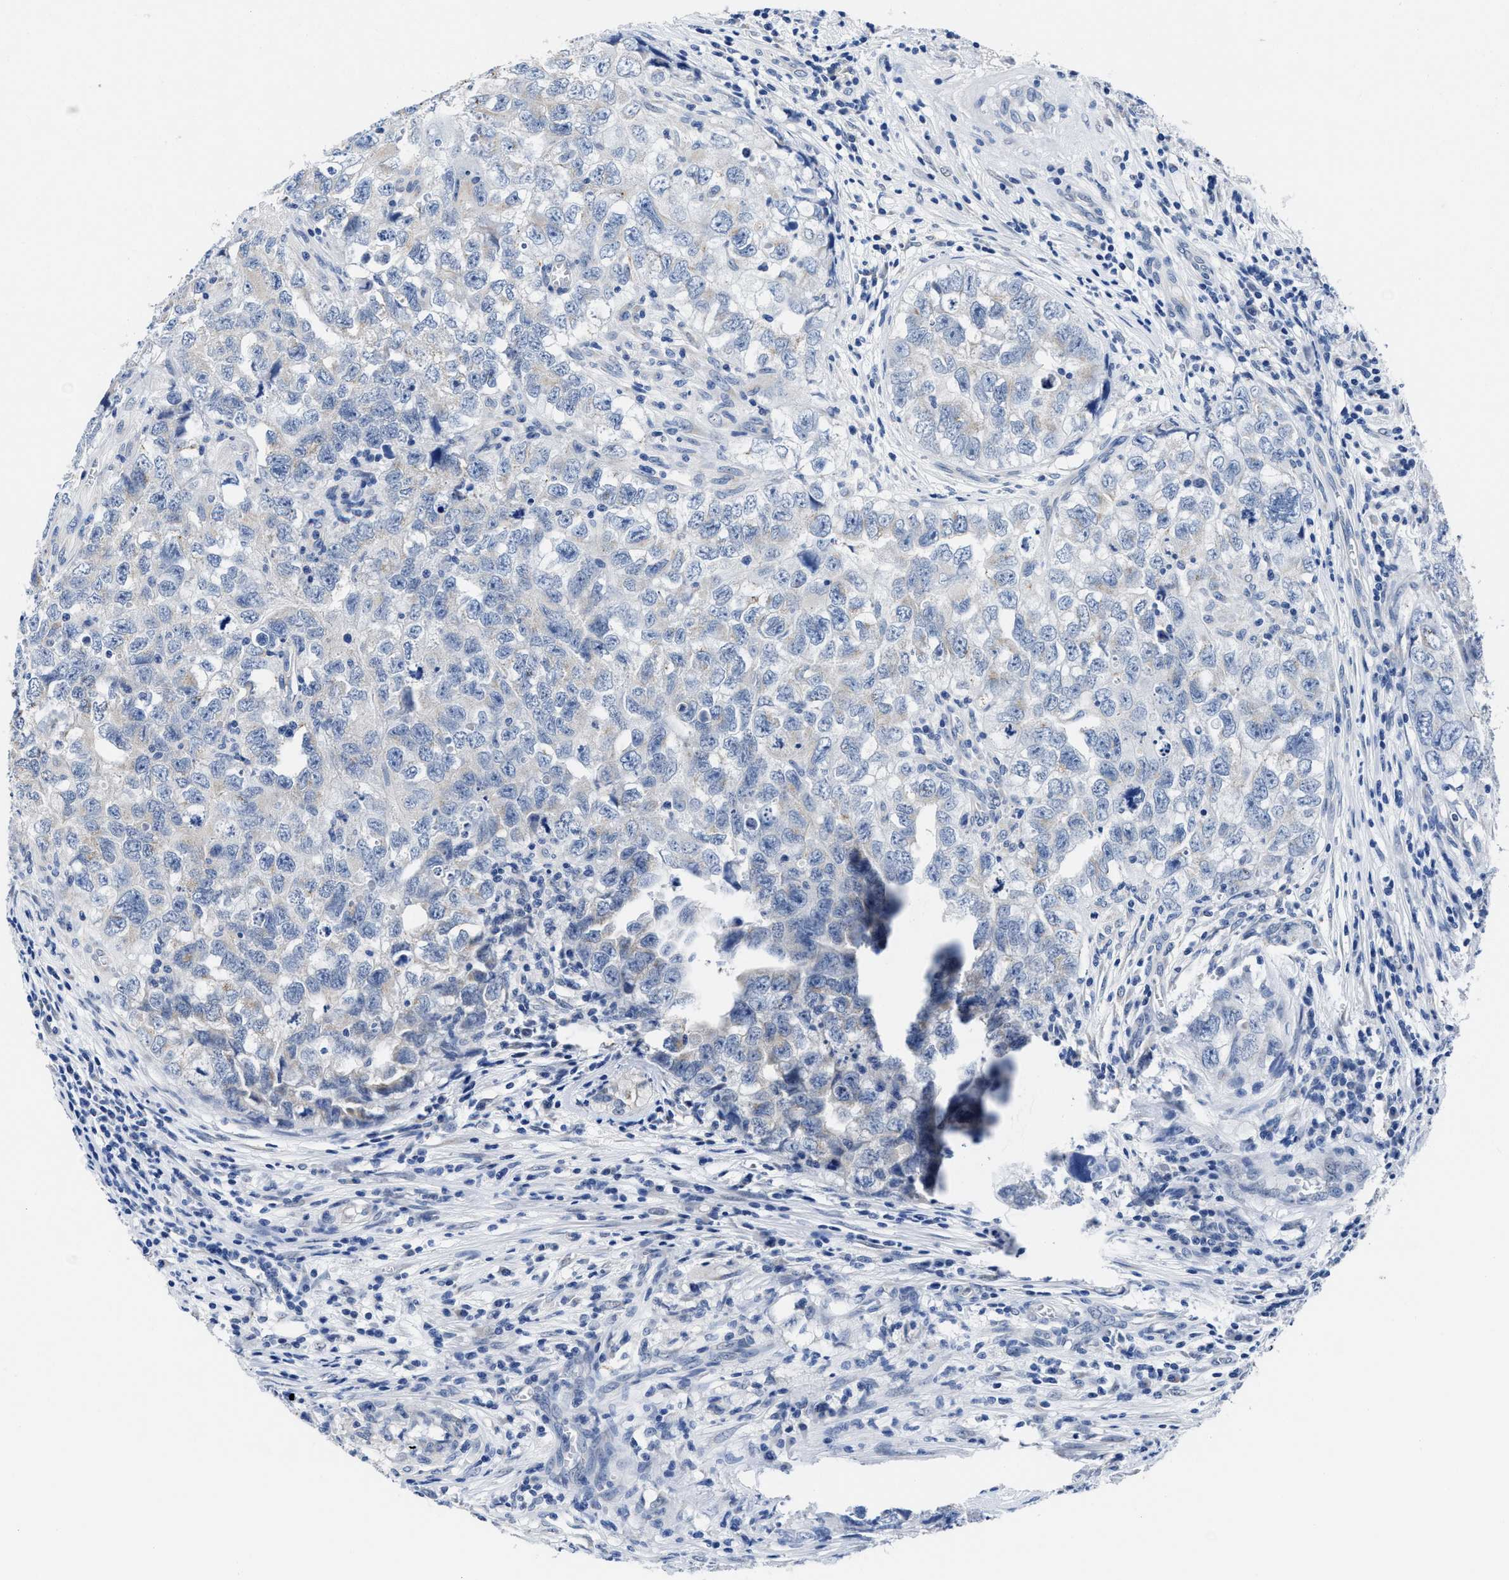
{"staining": {"intensity": "negative", "quantity": "none", "location": "none"}, "tissue": "testis cancer", "cell_type": "Tumor cells", "image_type": "cancer", "snomed": [{"axis": "morphology", "description": "Seminoma, NOS"}, {"axis": "morphology", "description": "Carcinoma, Embryonal, NOS"}, {"axis": "topography", "description": "Testis"}], "caption": "Immunohistochemistry (IHC) of human seminoma (testis) displays no positivity in tumor cells.", "gene": "HOOK1", "patient": {"sex": "male", "age": 43}}